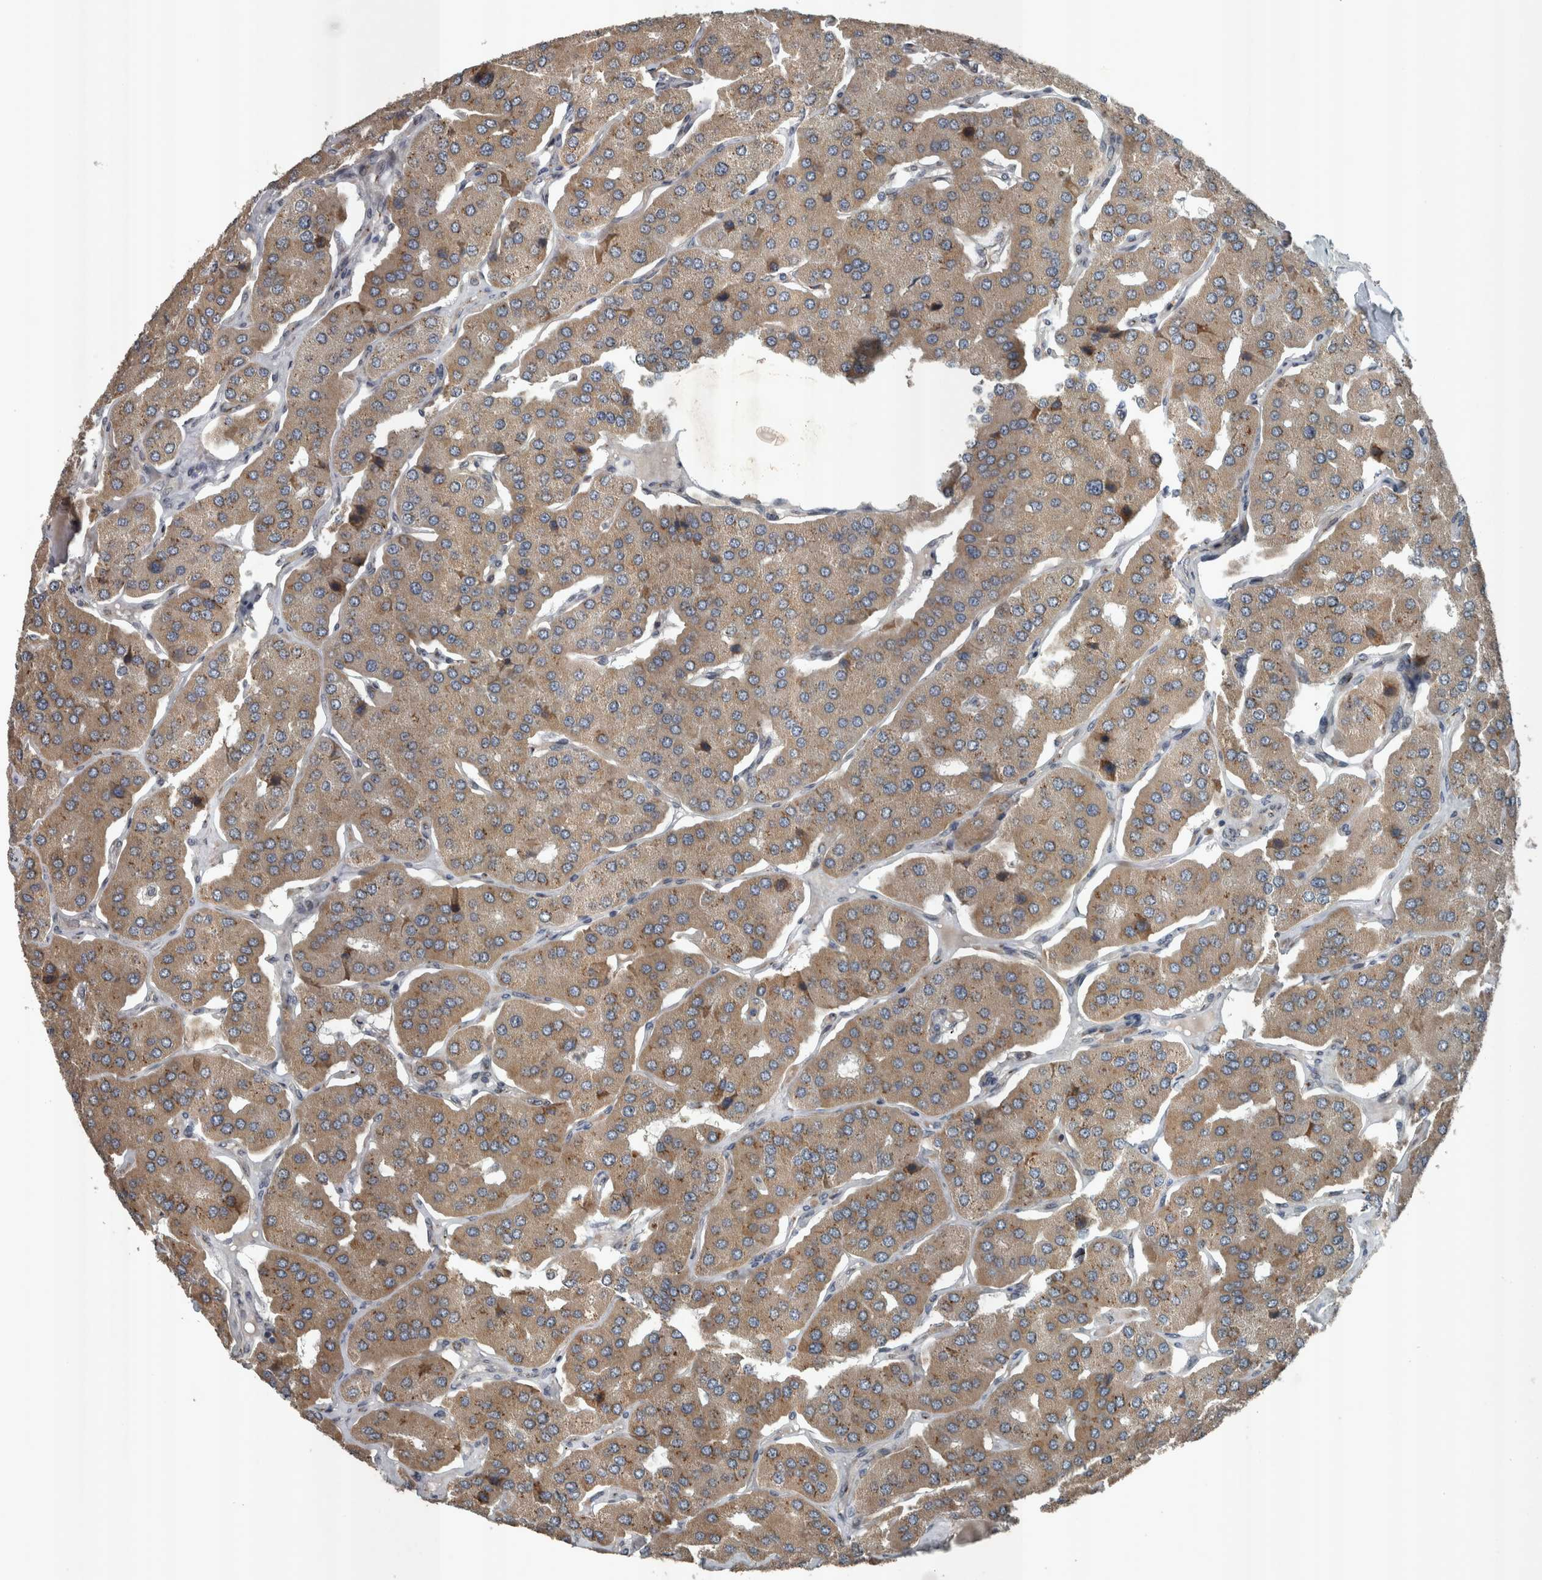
{"staining": {"intensity": "moderate", "quantity": ">75%", "location": "cytoplasmic/membranous"}, "tissue": "parathyroid gland", "cell_type": "Glandular cells", "image_type": "normal", "snomed": [{"axis": "morphology", "description": "Normal tissue, NOS"}, {"axis": "morphology", "description": "Adenoma, NOS"}, {"axis": "topography", "description": "Parathyroid gland"}], "caption": "Glandular cells display medium levels of moderate cytoplasmic/membranous positivity in approximately >75% of cells in unremarkable parathyroid gland. The protein of interest is shown in brown color, while the nuclei are stained blue.", "gene": "ZNF345", "patient": {"sex": "female", "age": 86}}